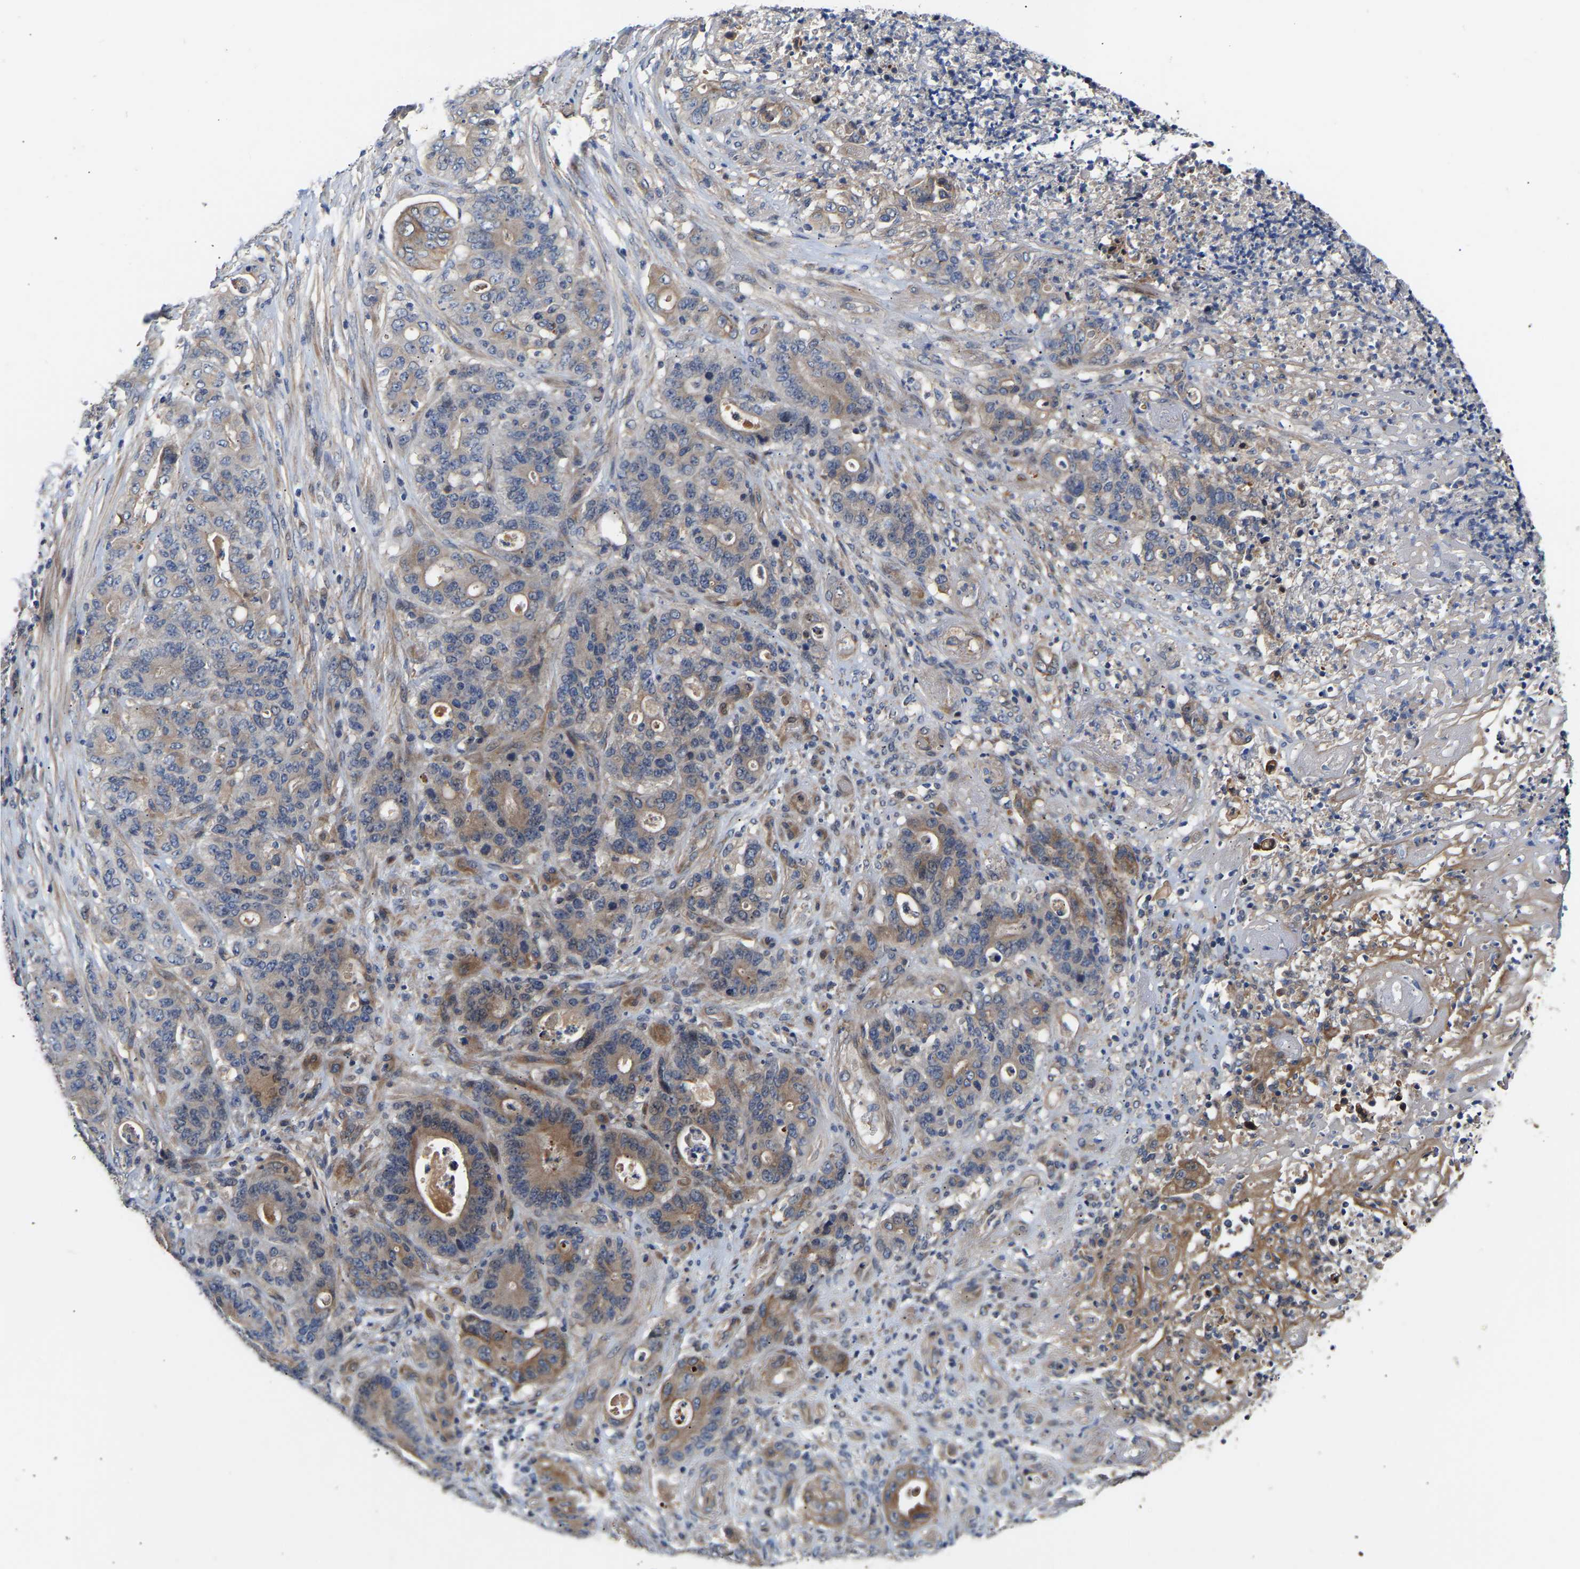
{"staining": {"intensity": "moderate", "quantity": "<25%", "location": "cytoplasmic/membranous"}, "tissue": "stomach cancer", "cell_type": "Tumor cells", "image_type": "cancer", "snomed": [{"axis": "morphology", "description": "Adenocarcinoma, NOS"}, {"axis": "topography", "description": "Stomach"}], "caption": "Stomach adenocarcinoma stained with a protein marker reveals moderate staining in tumor cells.", "gene": "KASH5", "patient": {"sex": "female", "age": 73}}